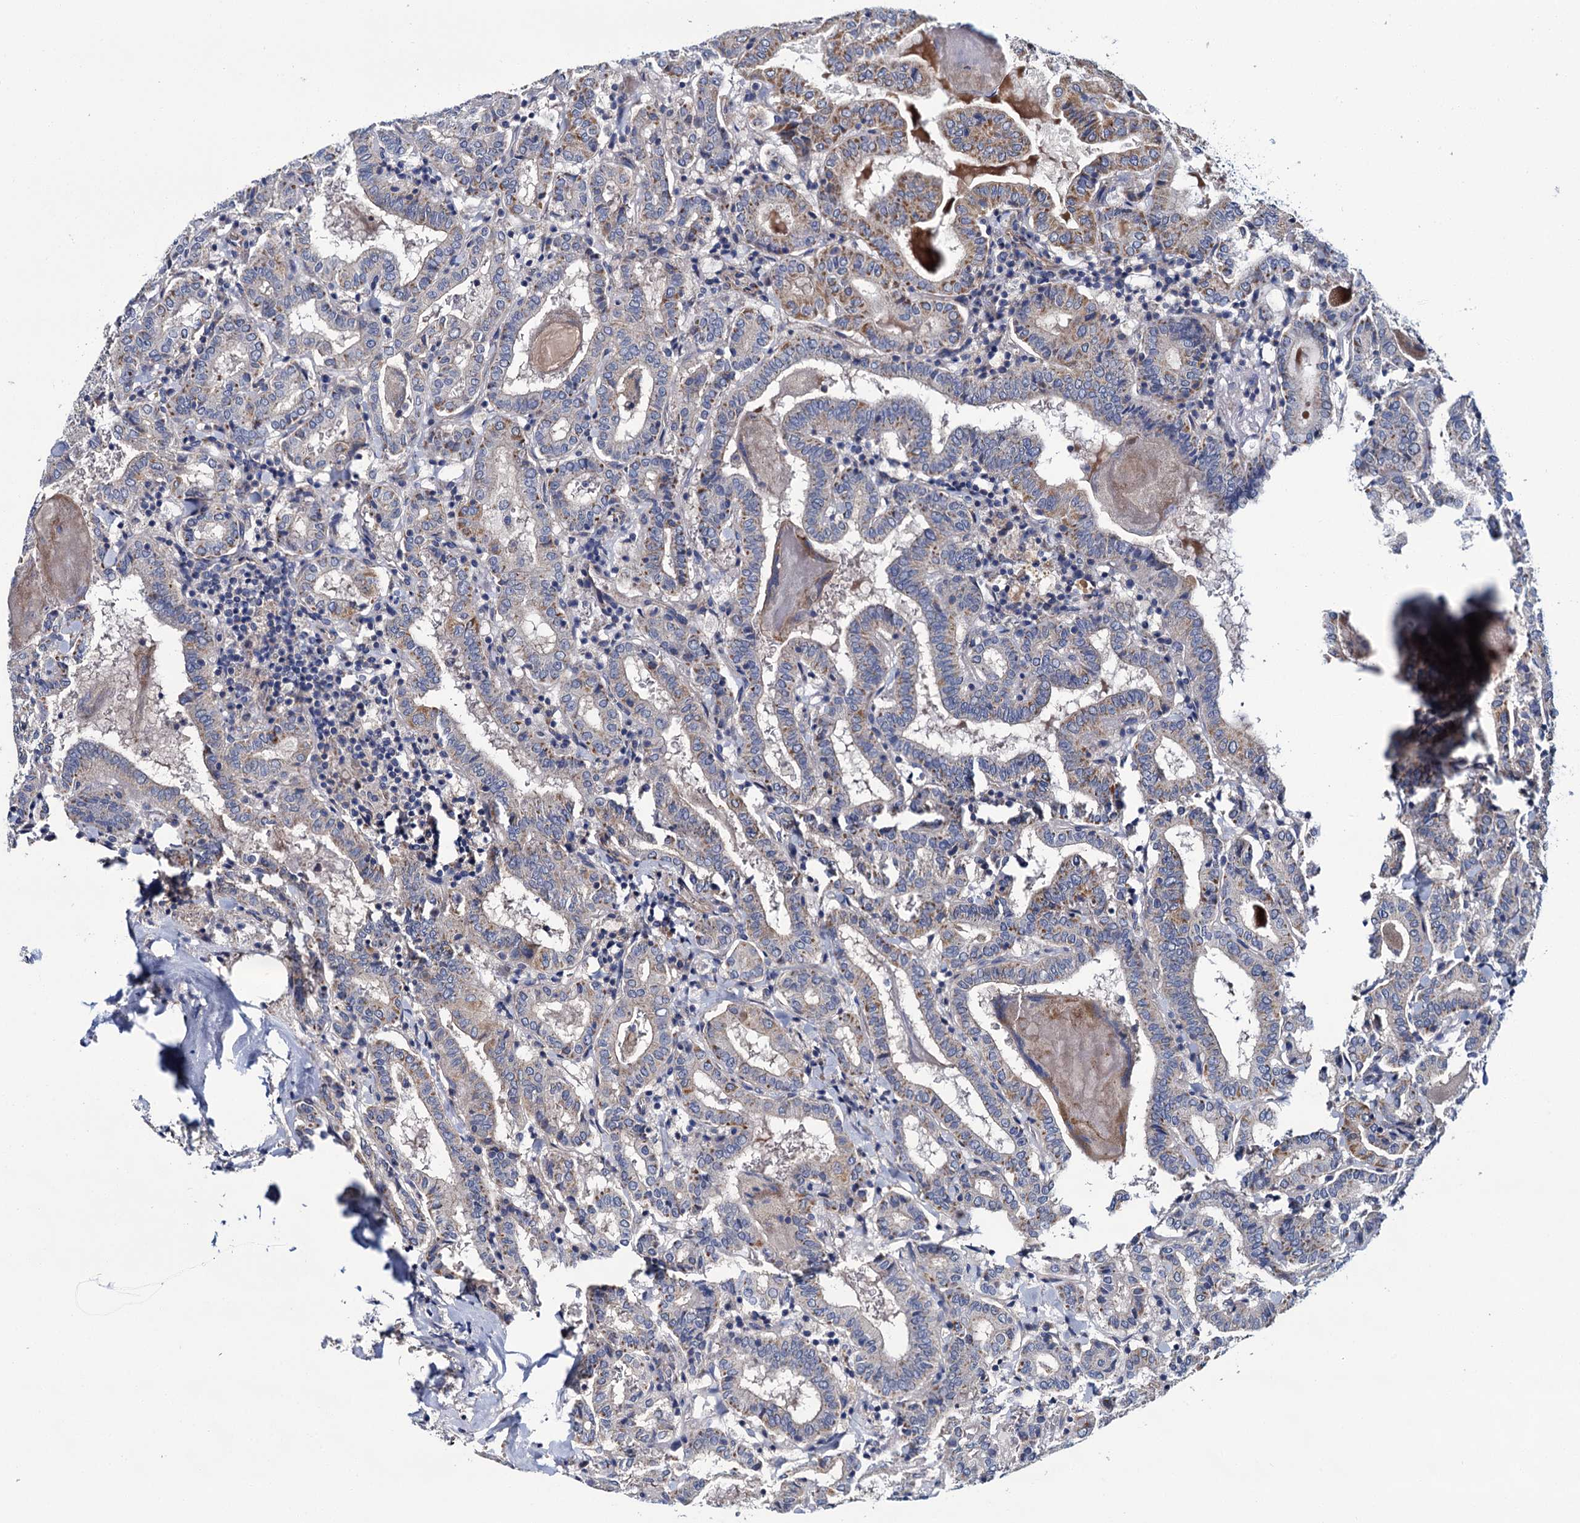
{"staining": {"intensity": "moderate", "quantity": "<25%", "location": "cytoplasmic/membranous"}, "tissue": "thyroid cancer", "cell_type": "Tumor cells", "image_type": "cancer", "snomed": [{"axis": "morphology", "description": "Papillary adenocarcinoma, NOS"}, {"axis": "topography", "description": "Thyroid gland"}], "caption": "Thyroid cancer stained with a protein marker reveals moderate staining in tumor cells.", "gene": "CEP295", "patient": {"sex": "female", "age": 72}}